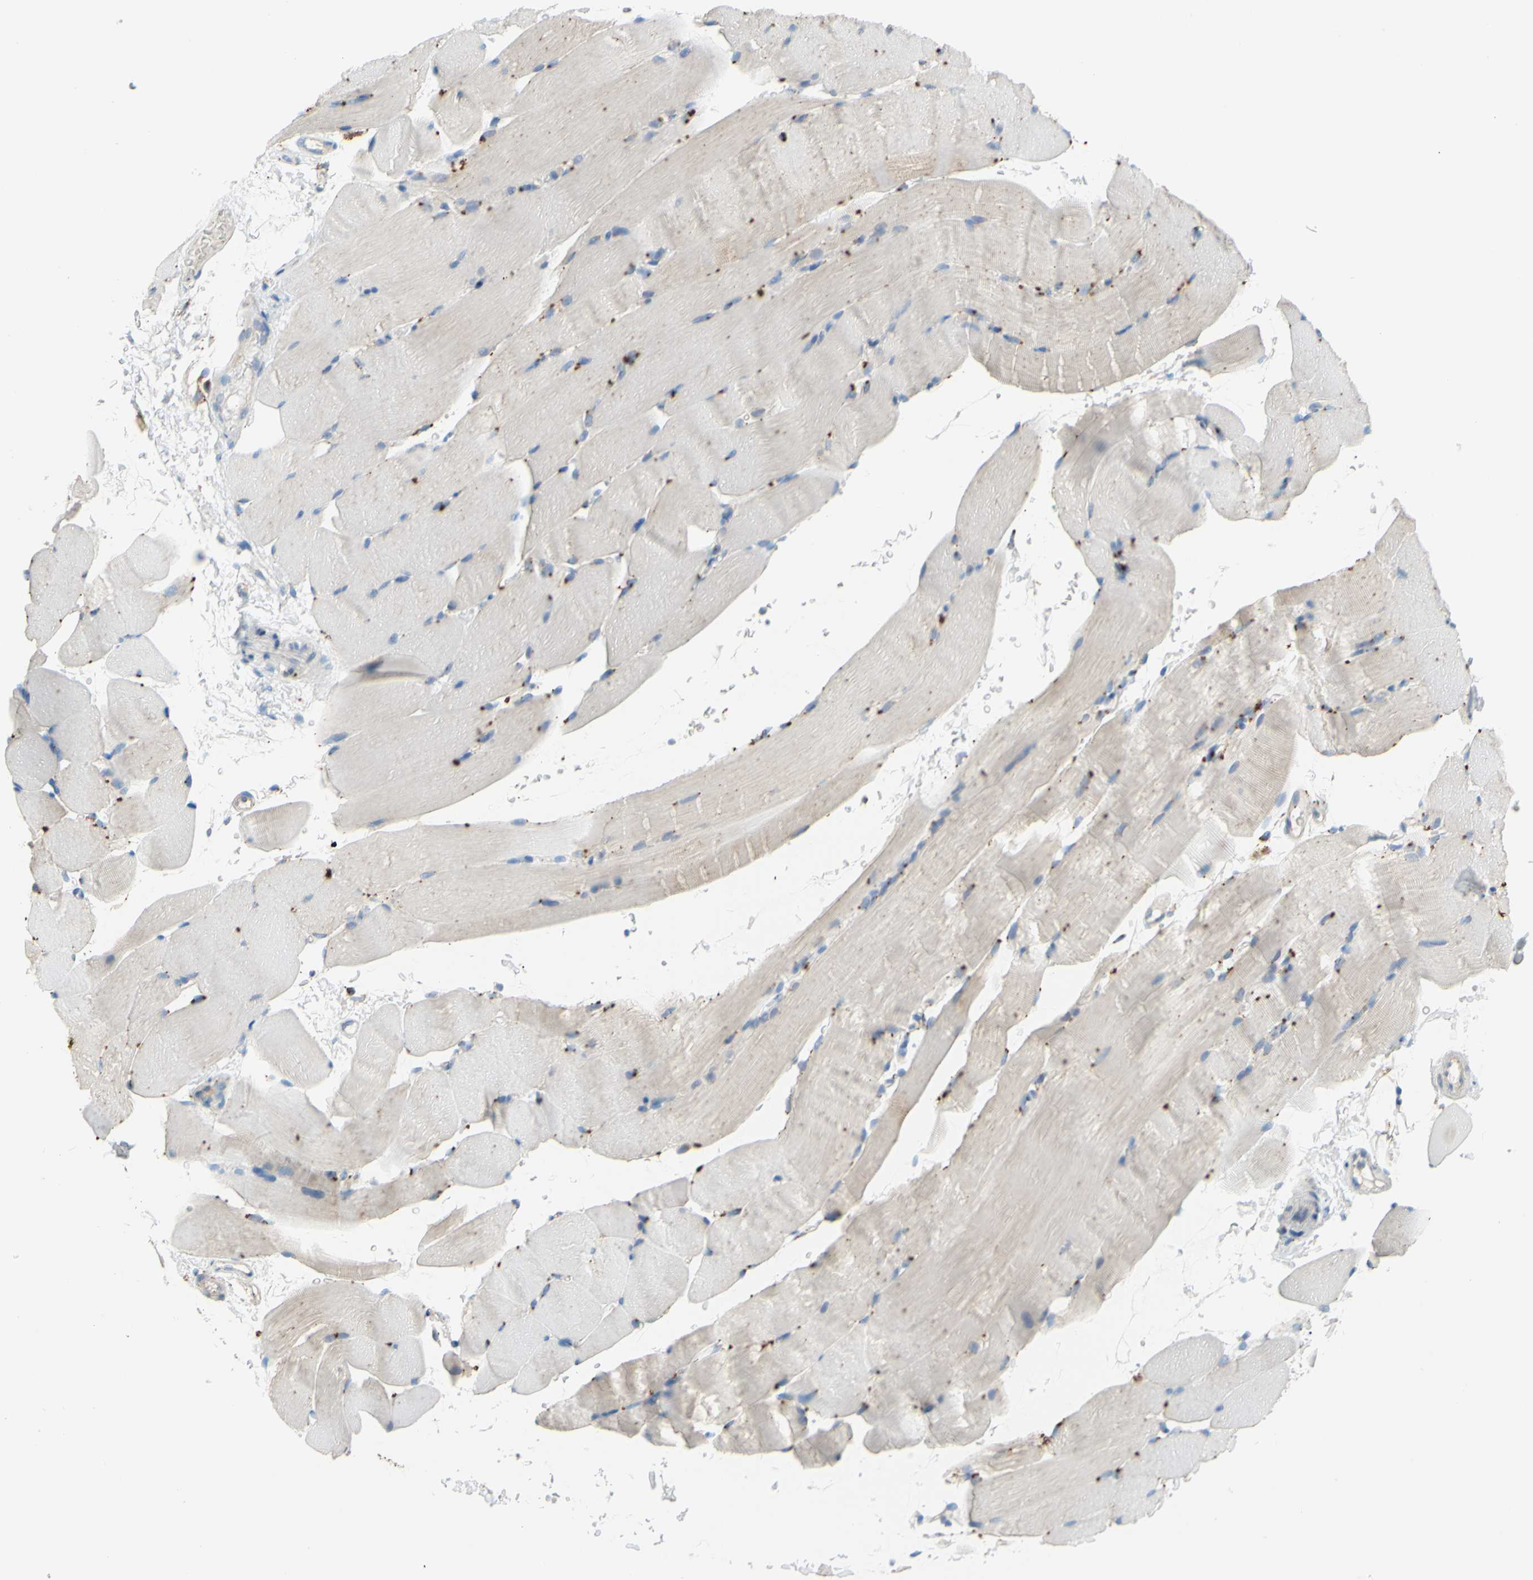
{"staining": {"intensity": "negative", "quantity": "none", "location": "none"}, "tissue": "skeletal muscle", "cell_type": "Myocytes", "image_type": "normal", "snomed": [{"axis": "morphology", "description": "Normal tissue, NOS"}, {"axis": "topography", "description": "Skeletal muscle"}, {"axis": "topography", "description": "Parathyroid gland"}], "caption": "Protein analysis of benign skeletal muscle displays no significant staining in myocytes.", "gene": "CTSD", "patient": {"sex": "female", "age": 37}}